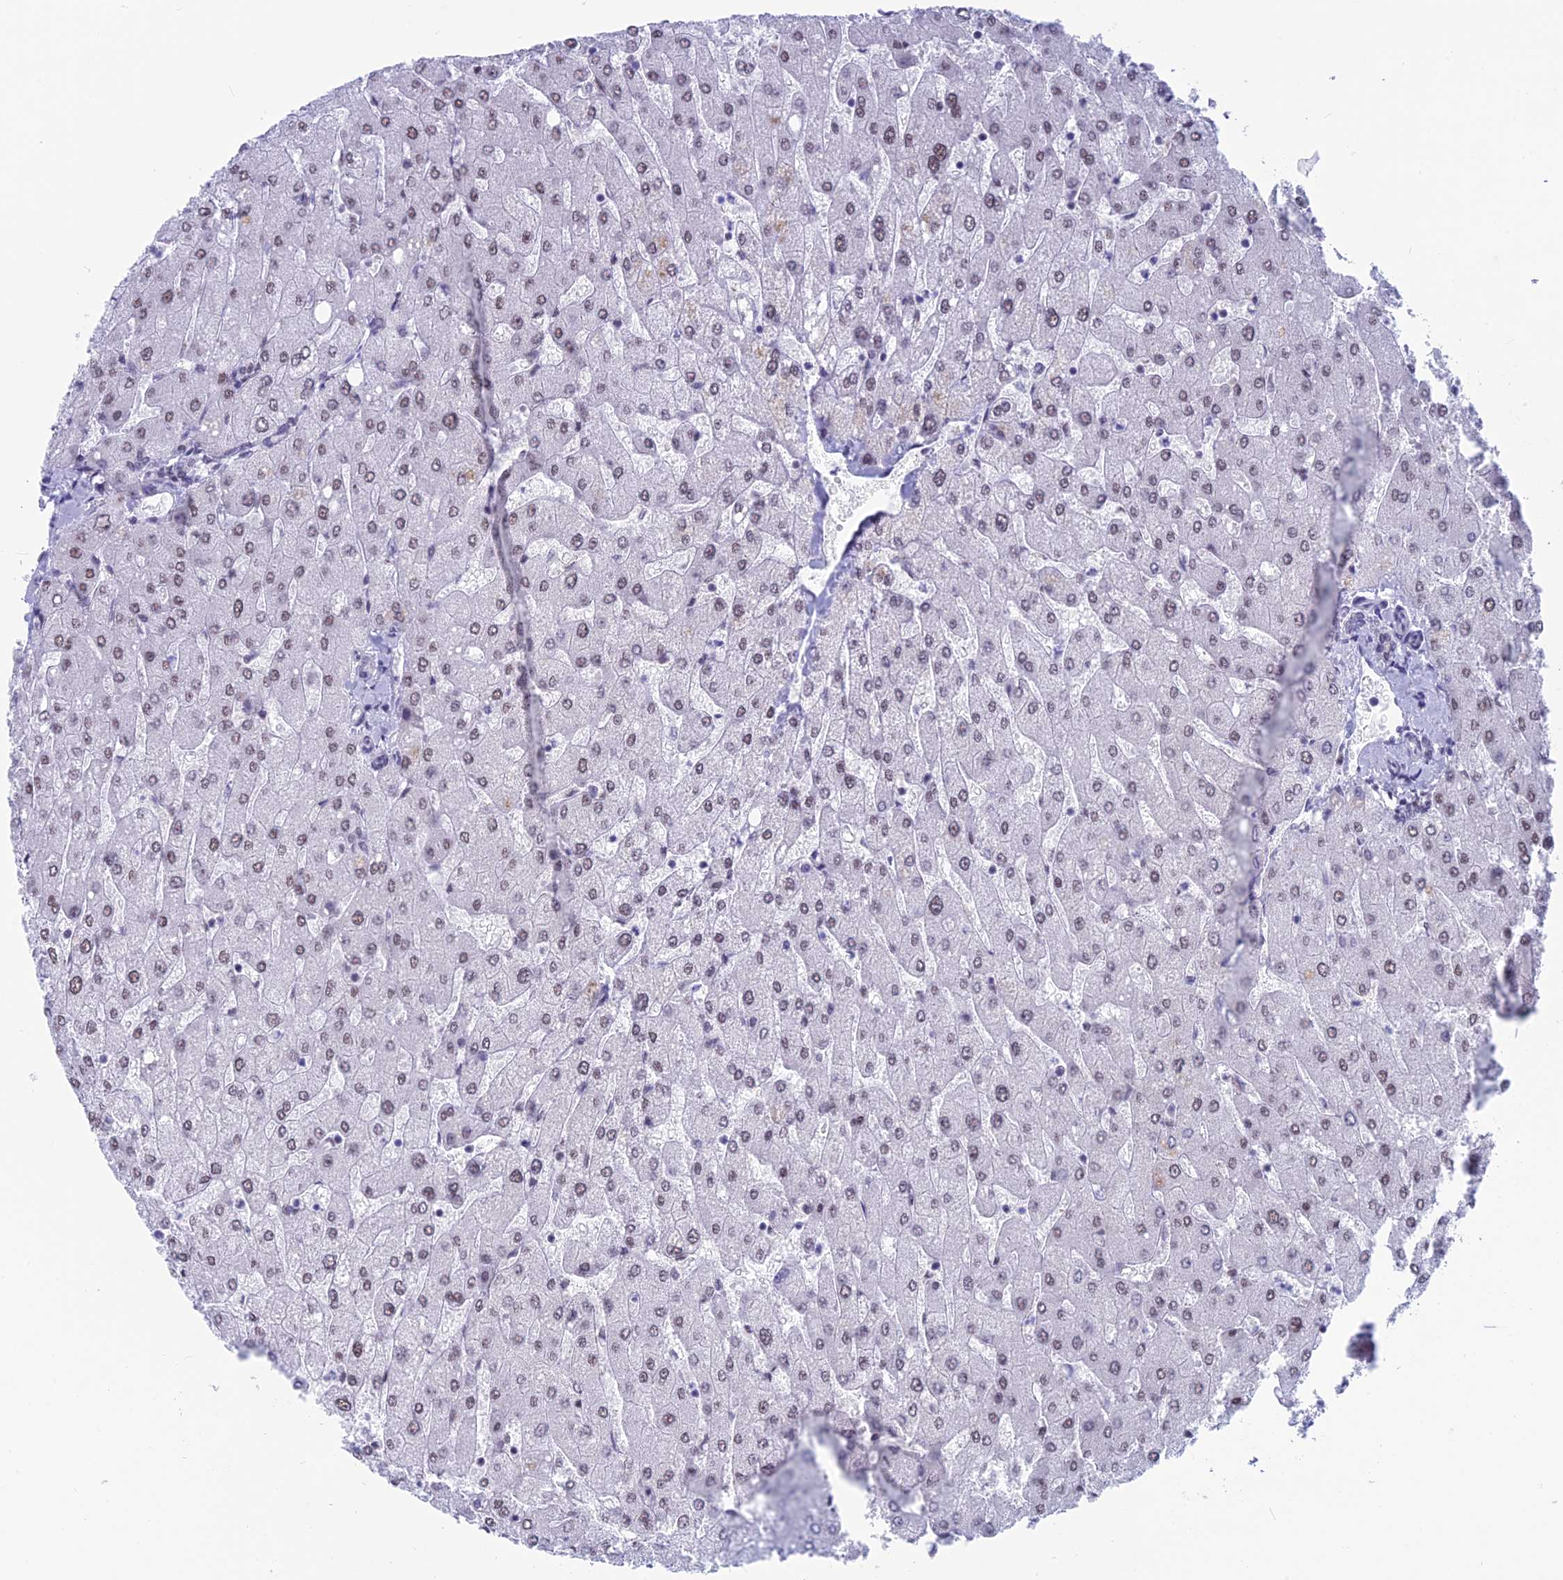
{"staining": {"intensity": "negative", "quantity": "none", "location": "none"}, "tissue": "liver", "cell_type": "Cholangiocytes", "image_type": "normal", "snomed": [{"axis": "morphology", "description": "Normal tissue, NOS"}, {"axis": "topography", "description": "Liver"}], "caption": "Immunohistochemistry (IHC) of benign liver displays no expression in cholangiocytes. (IHC, brightfield microscopy, high magnification).", "gene": "SRSF5", "patient": {"sex": "male", "age": 55}}